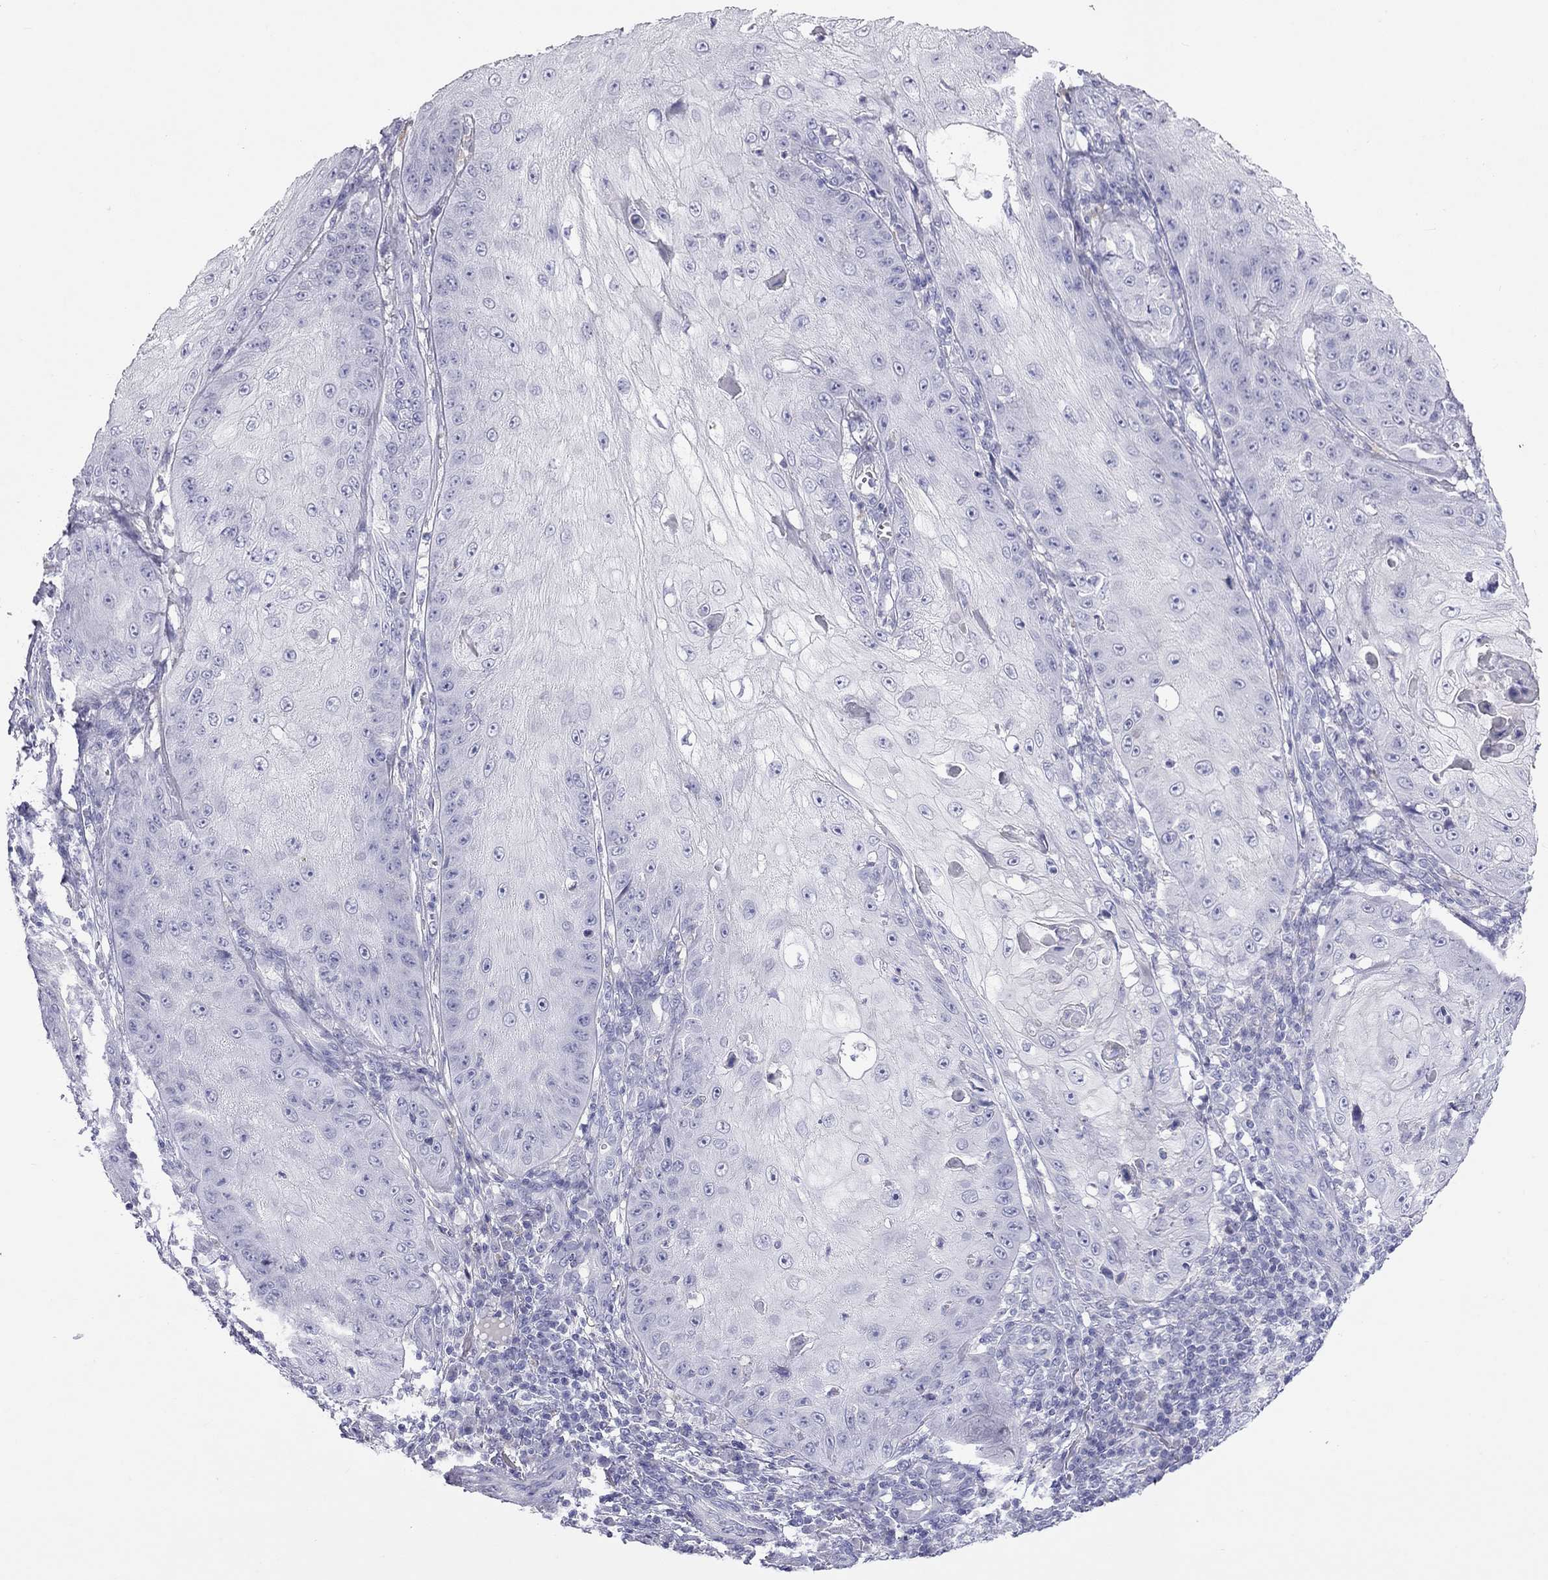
{"staining": {"intensity": "negative", "quantity": "none", "location": "none"}, "tissue": "skin cancer", "cell_type": "Tumor cells", "image_type": "cancer", "snomed": [{"axis": "morphology", "description": "Squamous cell carcinoma, NOS"}, {"axis": "topography", "description": "Skin"}], "caption": "This is an immunohistochemistry histopathology image of skin cancer (squamous cell carcinoma). There is no staining in tumor cells.", "gene": "MUC16", "patient": {"sex": "male", "age": 70}}